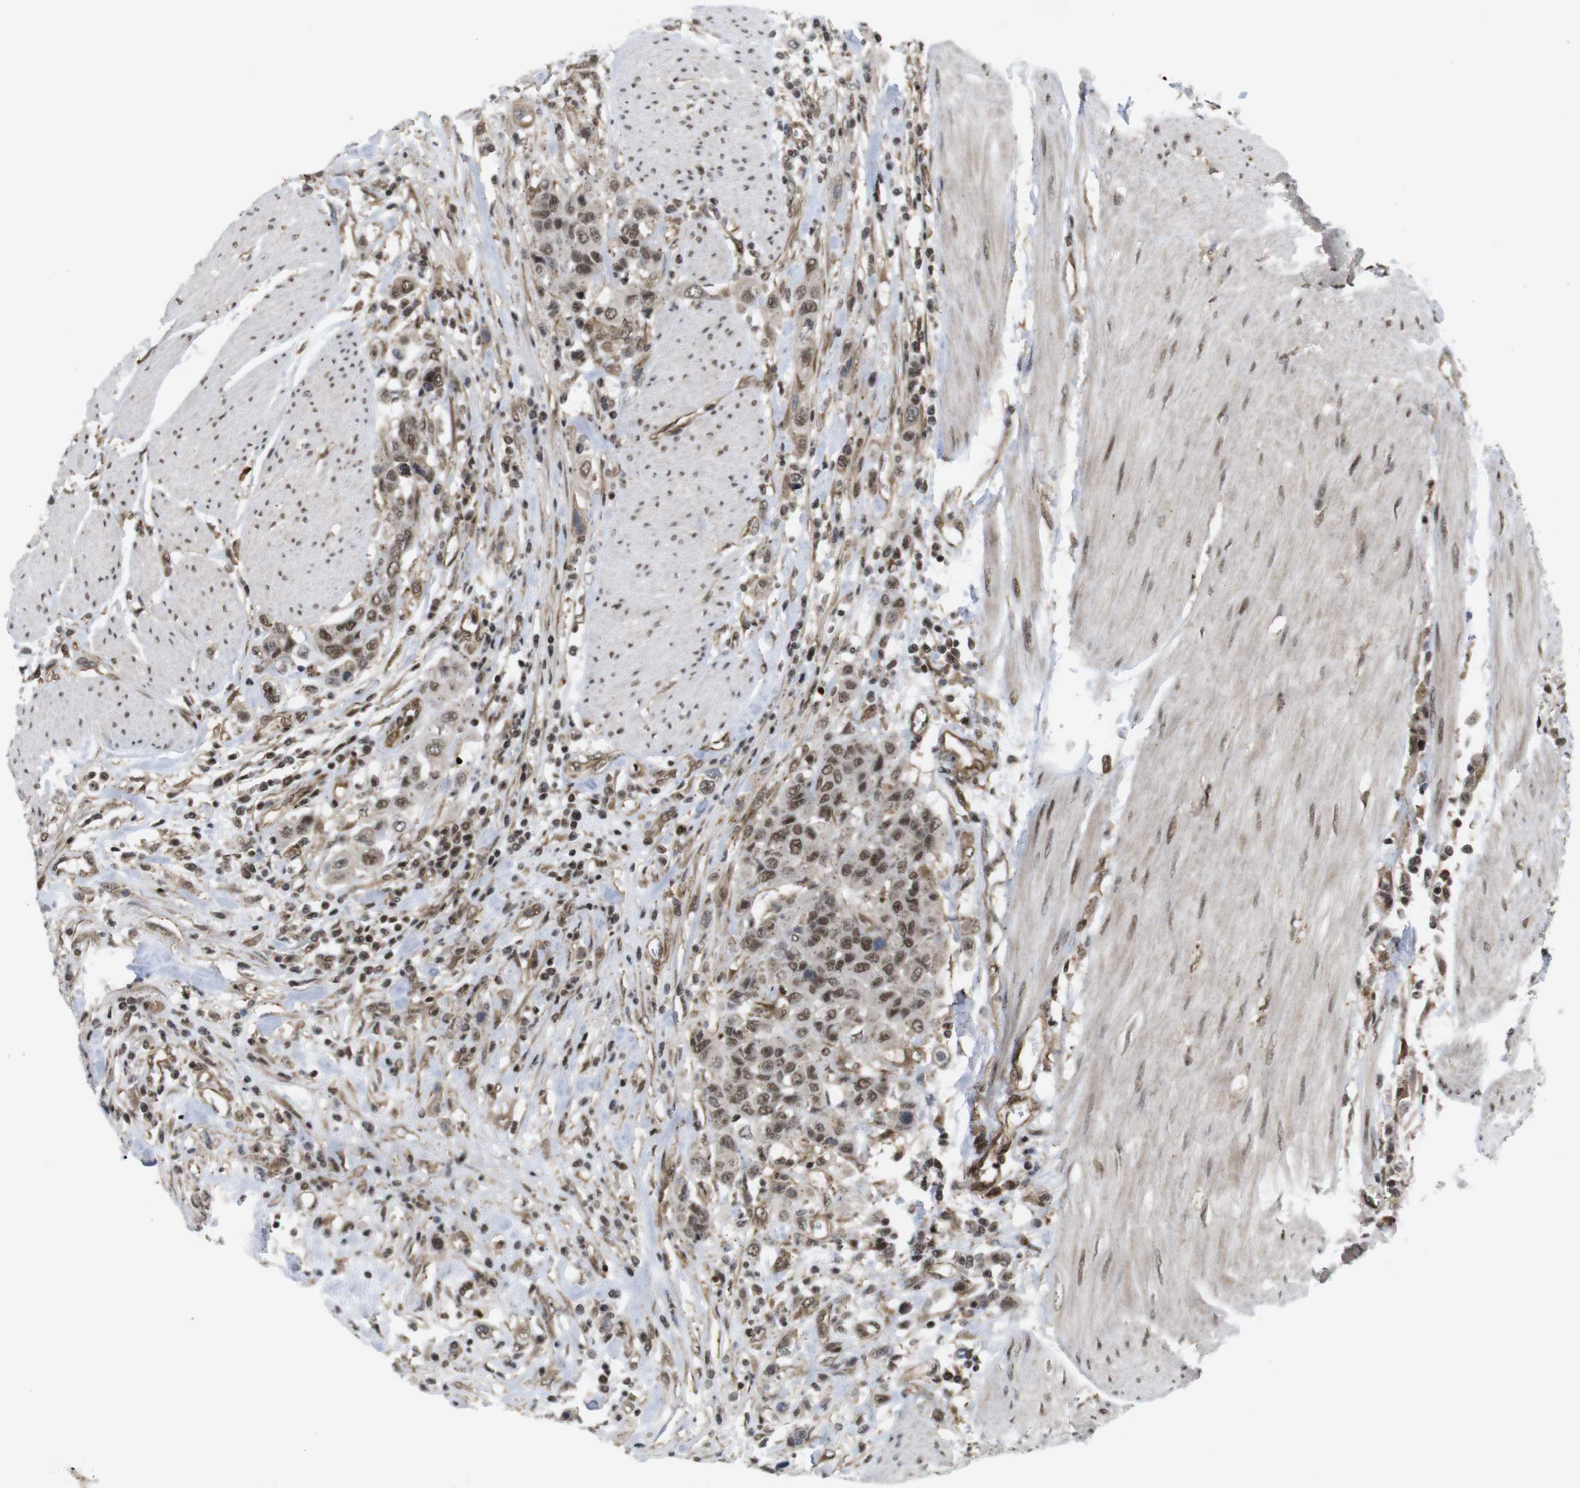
{"staining": {"intensity": "moderate", "quantity": ">75%", "location": "nuclear"}, "tissue": "urothelial cancer", "cell_type": "Tumor cells", "image_type": "cancer", "snomed": [{"axis": "morphology", "description": "Urothelial carcinoma, High grade"}, {"axis": "topography", "description": "Urinary bladder"}], "caption": "Human urothelial cancer stained with a protein marker demonstrates moderate staining in tumor cells.", "gene": "SP2", "patient": {"sex": "male", "age": 50}}